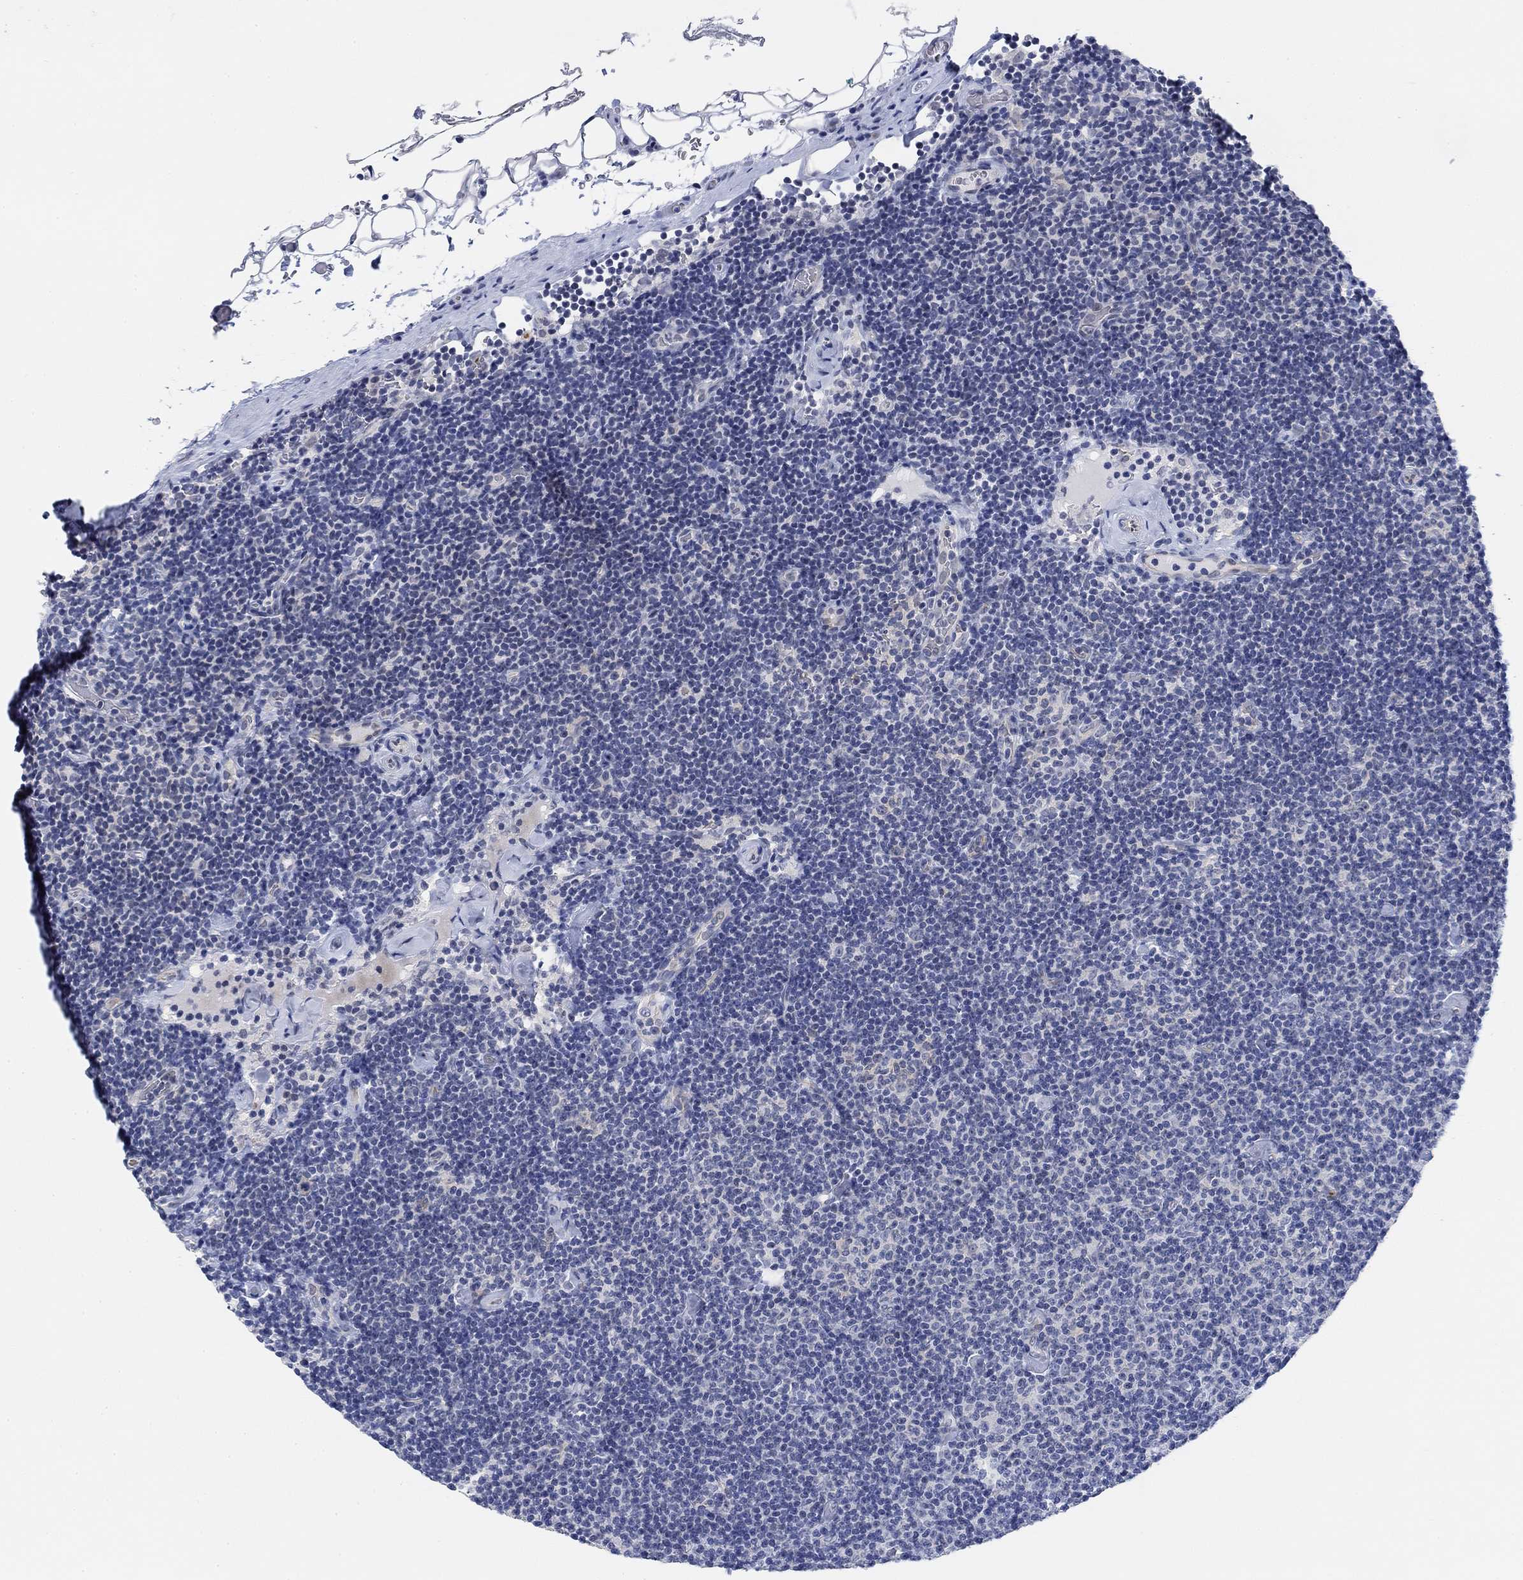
{"staining": {"intensity": "negative", "quantity": "none", "location": "none"}, "tissue": "lymphoma", "cell_type": "Tumor cells", "image_type": "cancer", "snomed": [{"axis": "morphology", "description": "Malignant lymphoma, non-Hodgkin's type, Low grade"}, {"axis": "topography", "description": "Lymph node"}], "caption": "High power microscopy micrograph of an immunohistochemistry histopathology image of lymphoma, revealing no significant expression in tumor cells. (Stains: DAB immunohistochemistry (IHC) with hematoxylin counter stain, Microscopy: brightfield microscopy at high magnification).", "gene": "PAX6", "patient": {"sex": "male", "age": 81}}